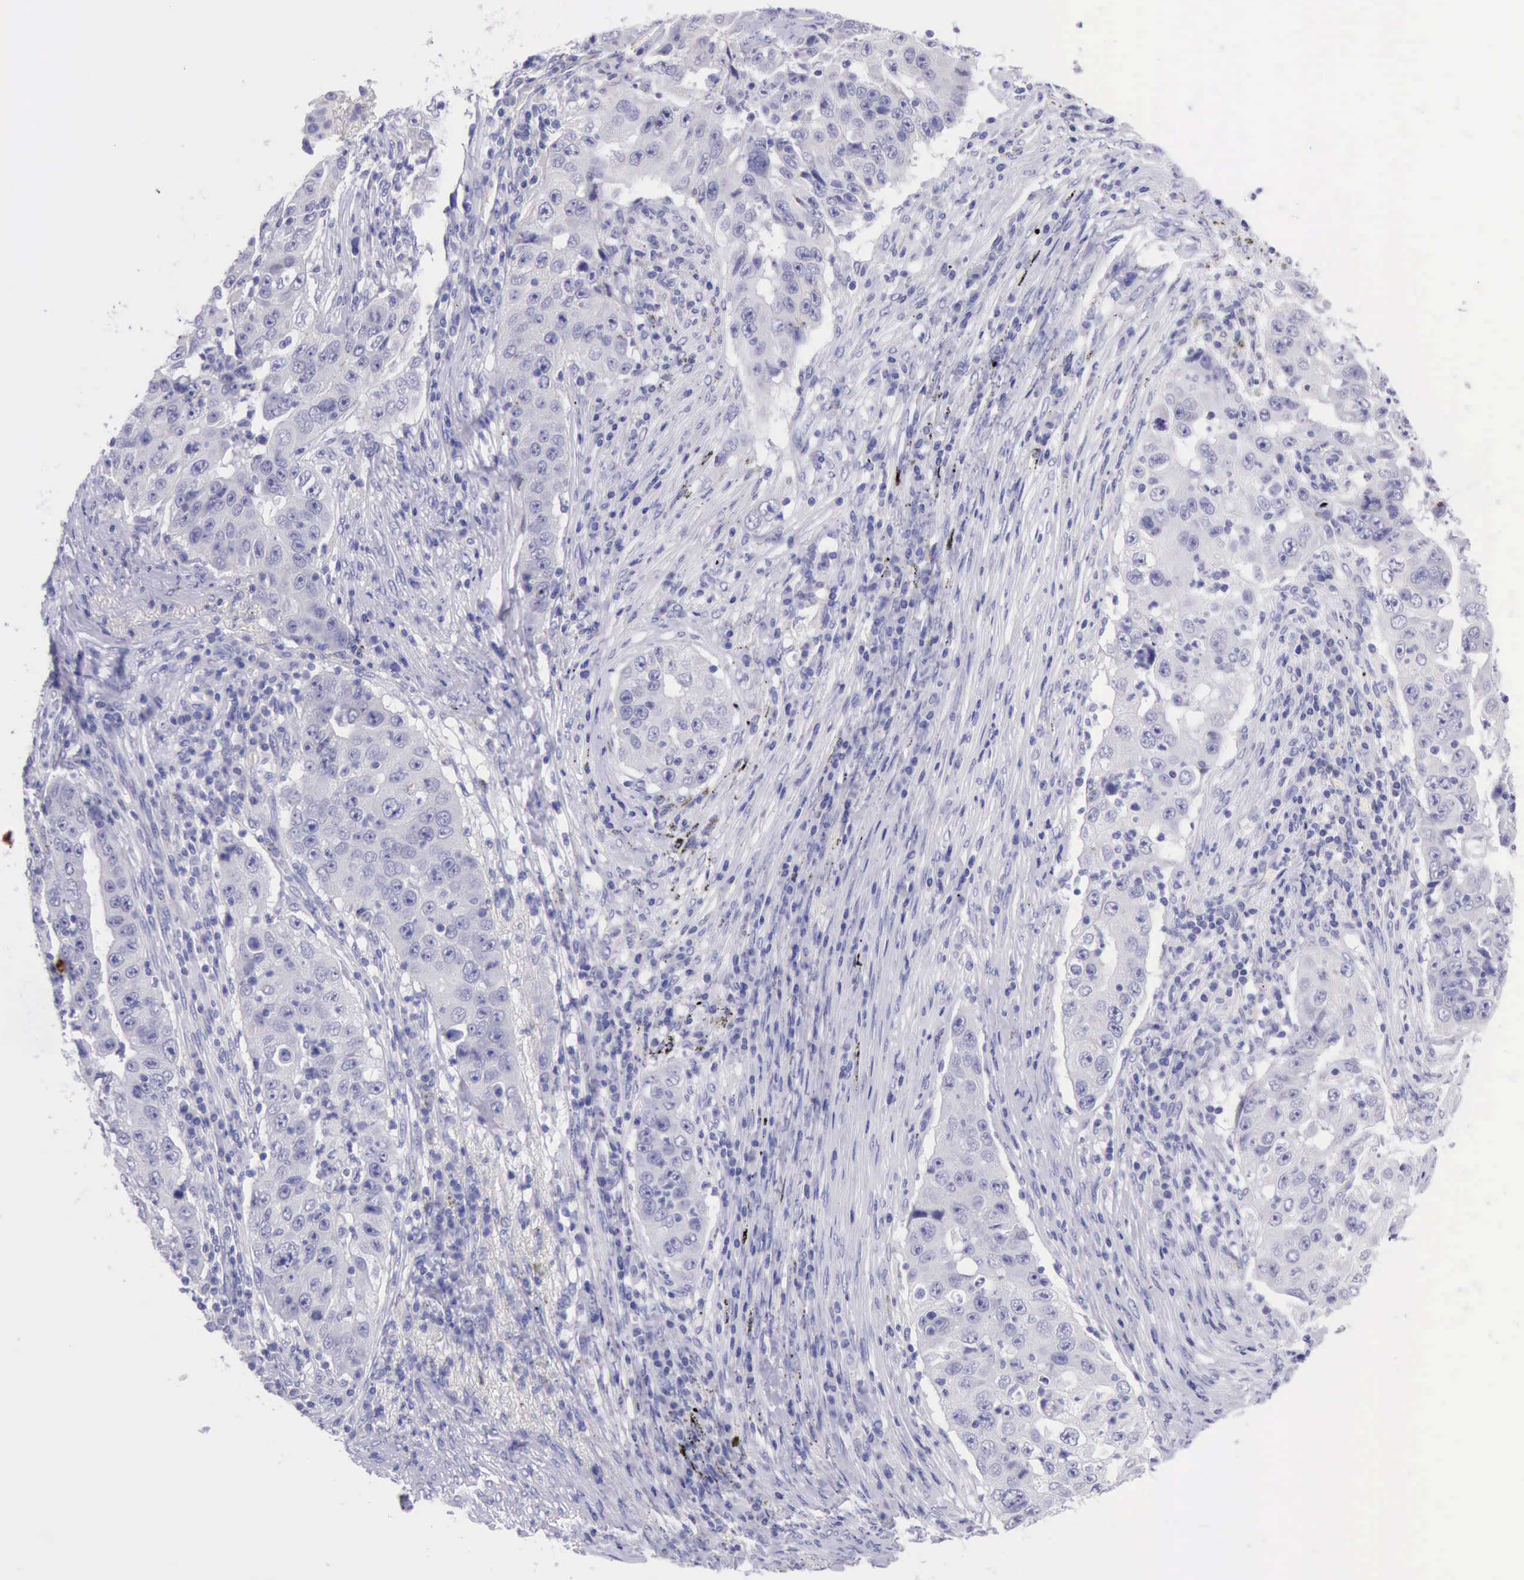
{"staining": {"intensity": "negative", "quantity": "none", "location": "none"}, "tissue": "lung cancer", "cell_type": "Tumor cells", "image_type": "cancer", "snomed": [{"axis": "morphology", "description": "Squamous cell carcinoma, NOS"}, {"axis": "topography", "description": "Lung"}], "caption": "Immunohistochemistry (IHC) of human lung cancer (squamous cell carcinoma) exhibits no positivity in tumor cells.", "gene": "LRFN5", "patient": {"sex": "male", "age": 64}}